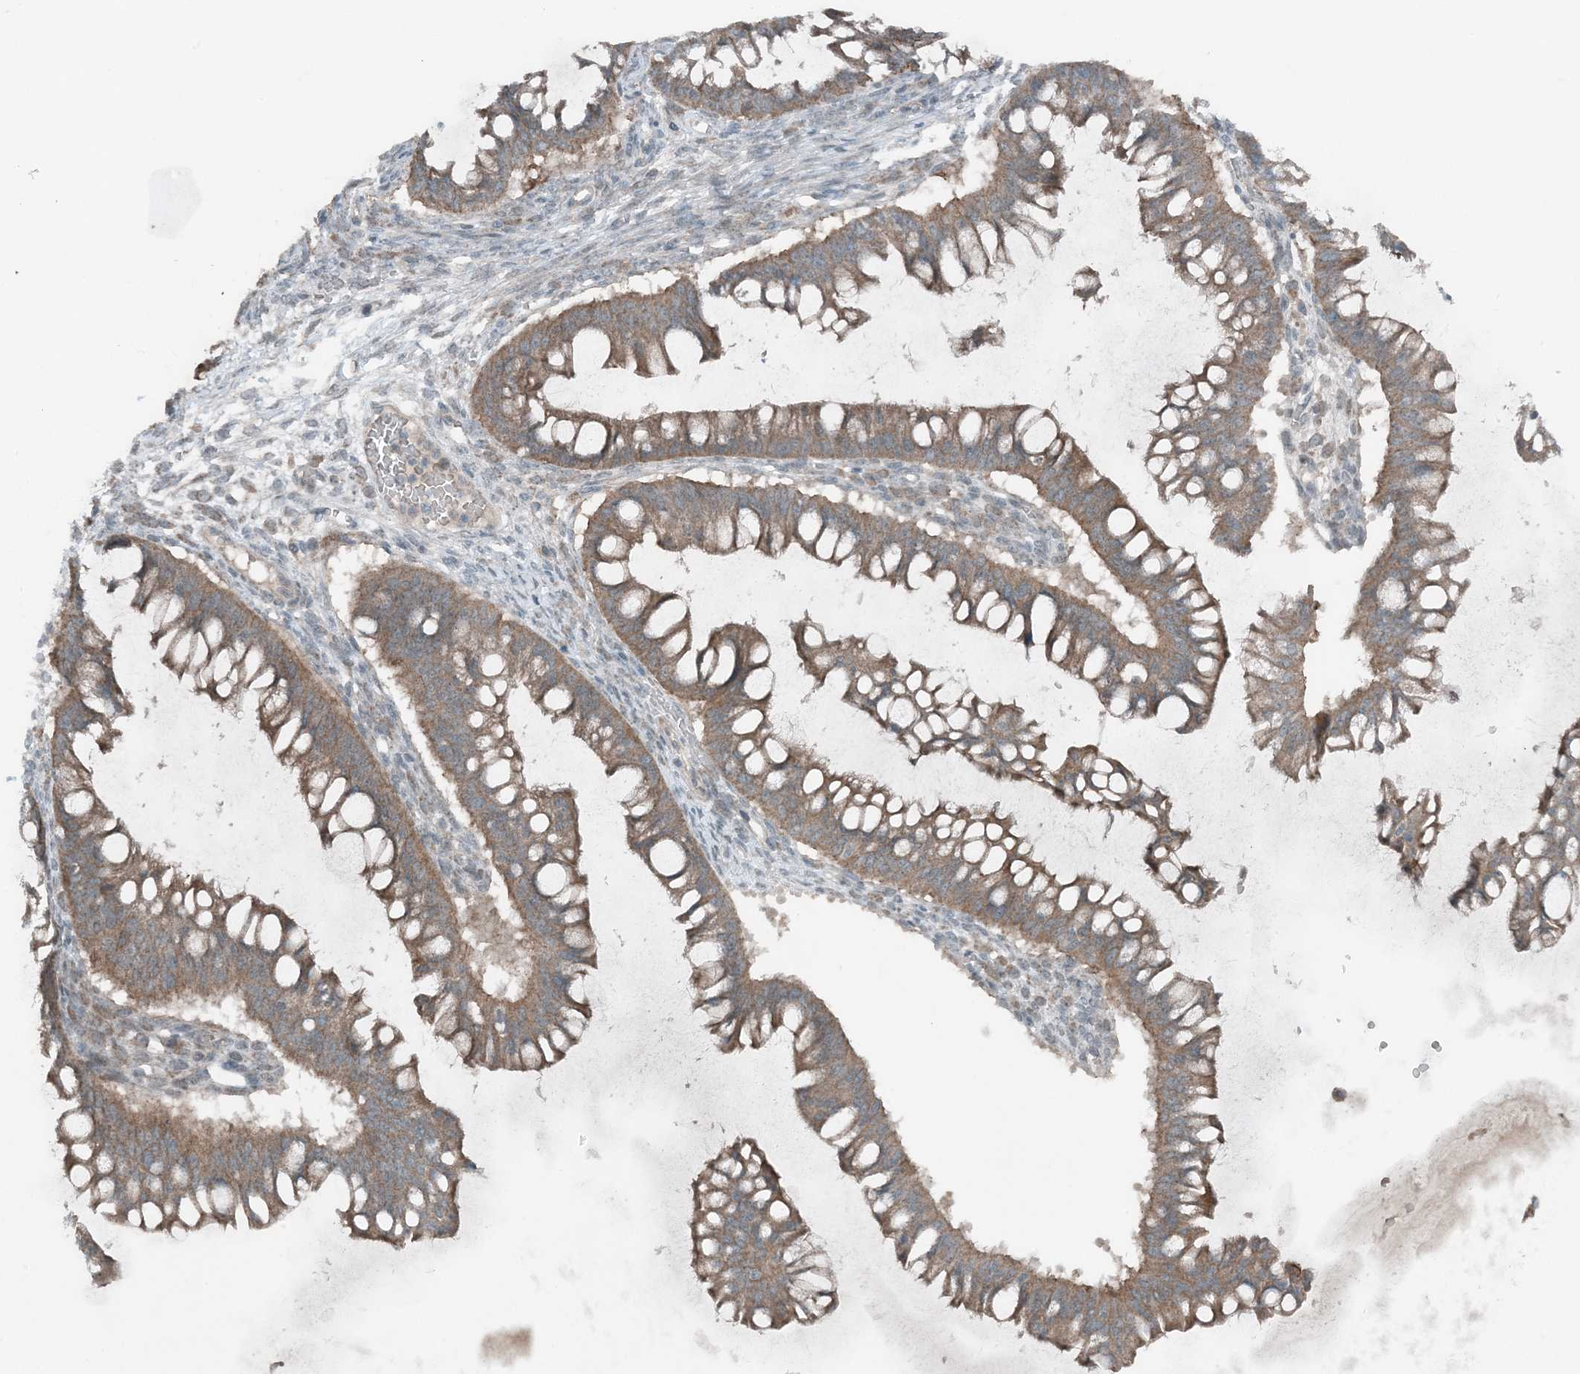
{"staining": {"intensity": "moderate", "quantity": ">75%", "location": "cytoplasmic/membranous"}, "tissue": "ovarian cancer", "cell_type": "Tumor cells", "image_type": "cancer", "snomed": [{"axis": "morphology", "description": "Cystadenocarcinoma, mucinous, NOS"}, {"axis": "topography", "description": "Ovary"}], "caption": "Brown immunohistochemical staining in ovarian cancer demonstrates moderate cytoplasmic/membranous positivity in approximately >75% of tumor cells.", "gene": "MITD1", "patient": {"sex": "female", "age": 73}}